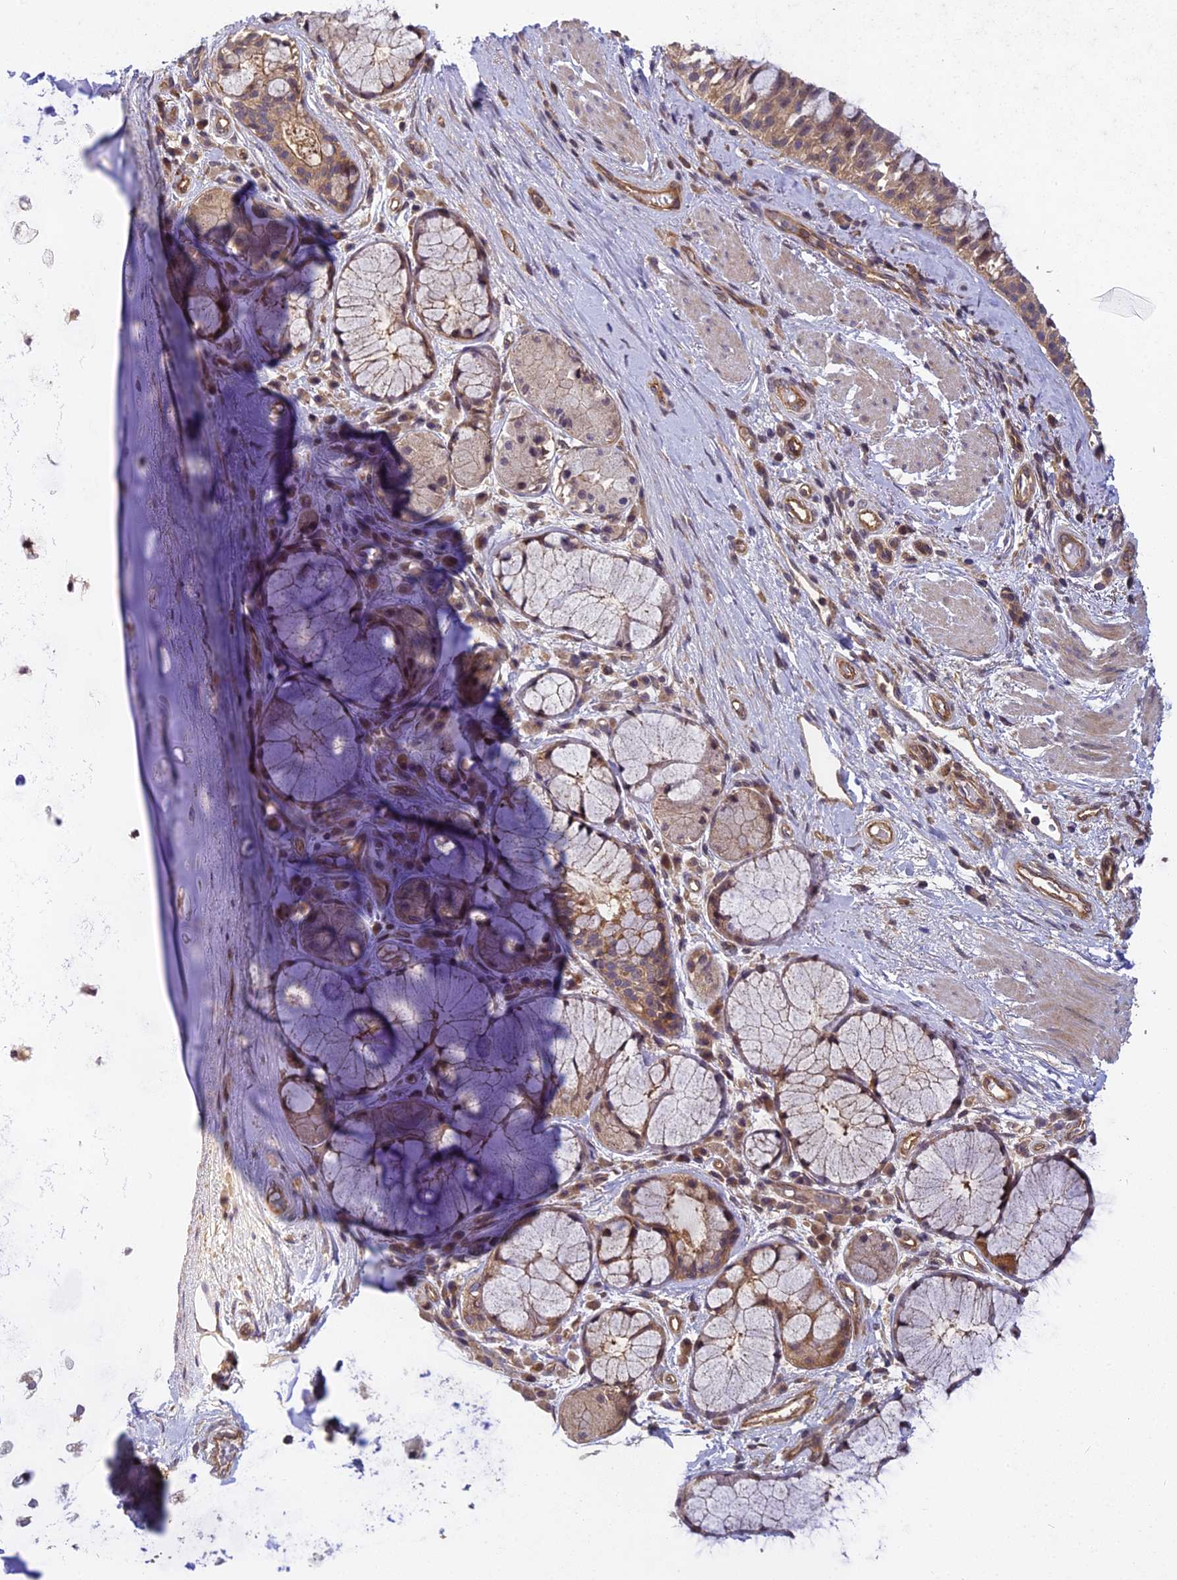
{"staining": {"intensity": "moderate", "quantity": "<25%", "location": "cytoplasmic/membranous"}, "tissue": "adipose tissue", "cell_type": "Adipocytes", "image_type": "normal", "snomed": [{"axis": "morphology", "description": "Normal tissue, NOS"}, {"axis": "morphology", "description": "Squamous cell carcinoma, NOS"}, {"axis": "topography", "description": "Bronchus"}, {"axis": "topography", "description": "Lung"}], "caption": "Protein analysis of unremarkable adipose tissue shows moderate cytoplasmic/membranous expression in approximately <25% of adipocytes. (DAB (3,3'-diaminobenzidine) = brown stain, brightfield microscopy at high magnification).", "gene": "PIKFYVE", "patient": {"sex": "male", "age": 64}}